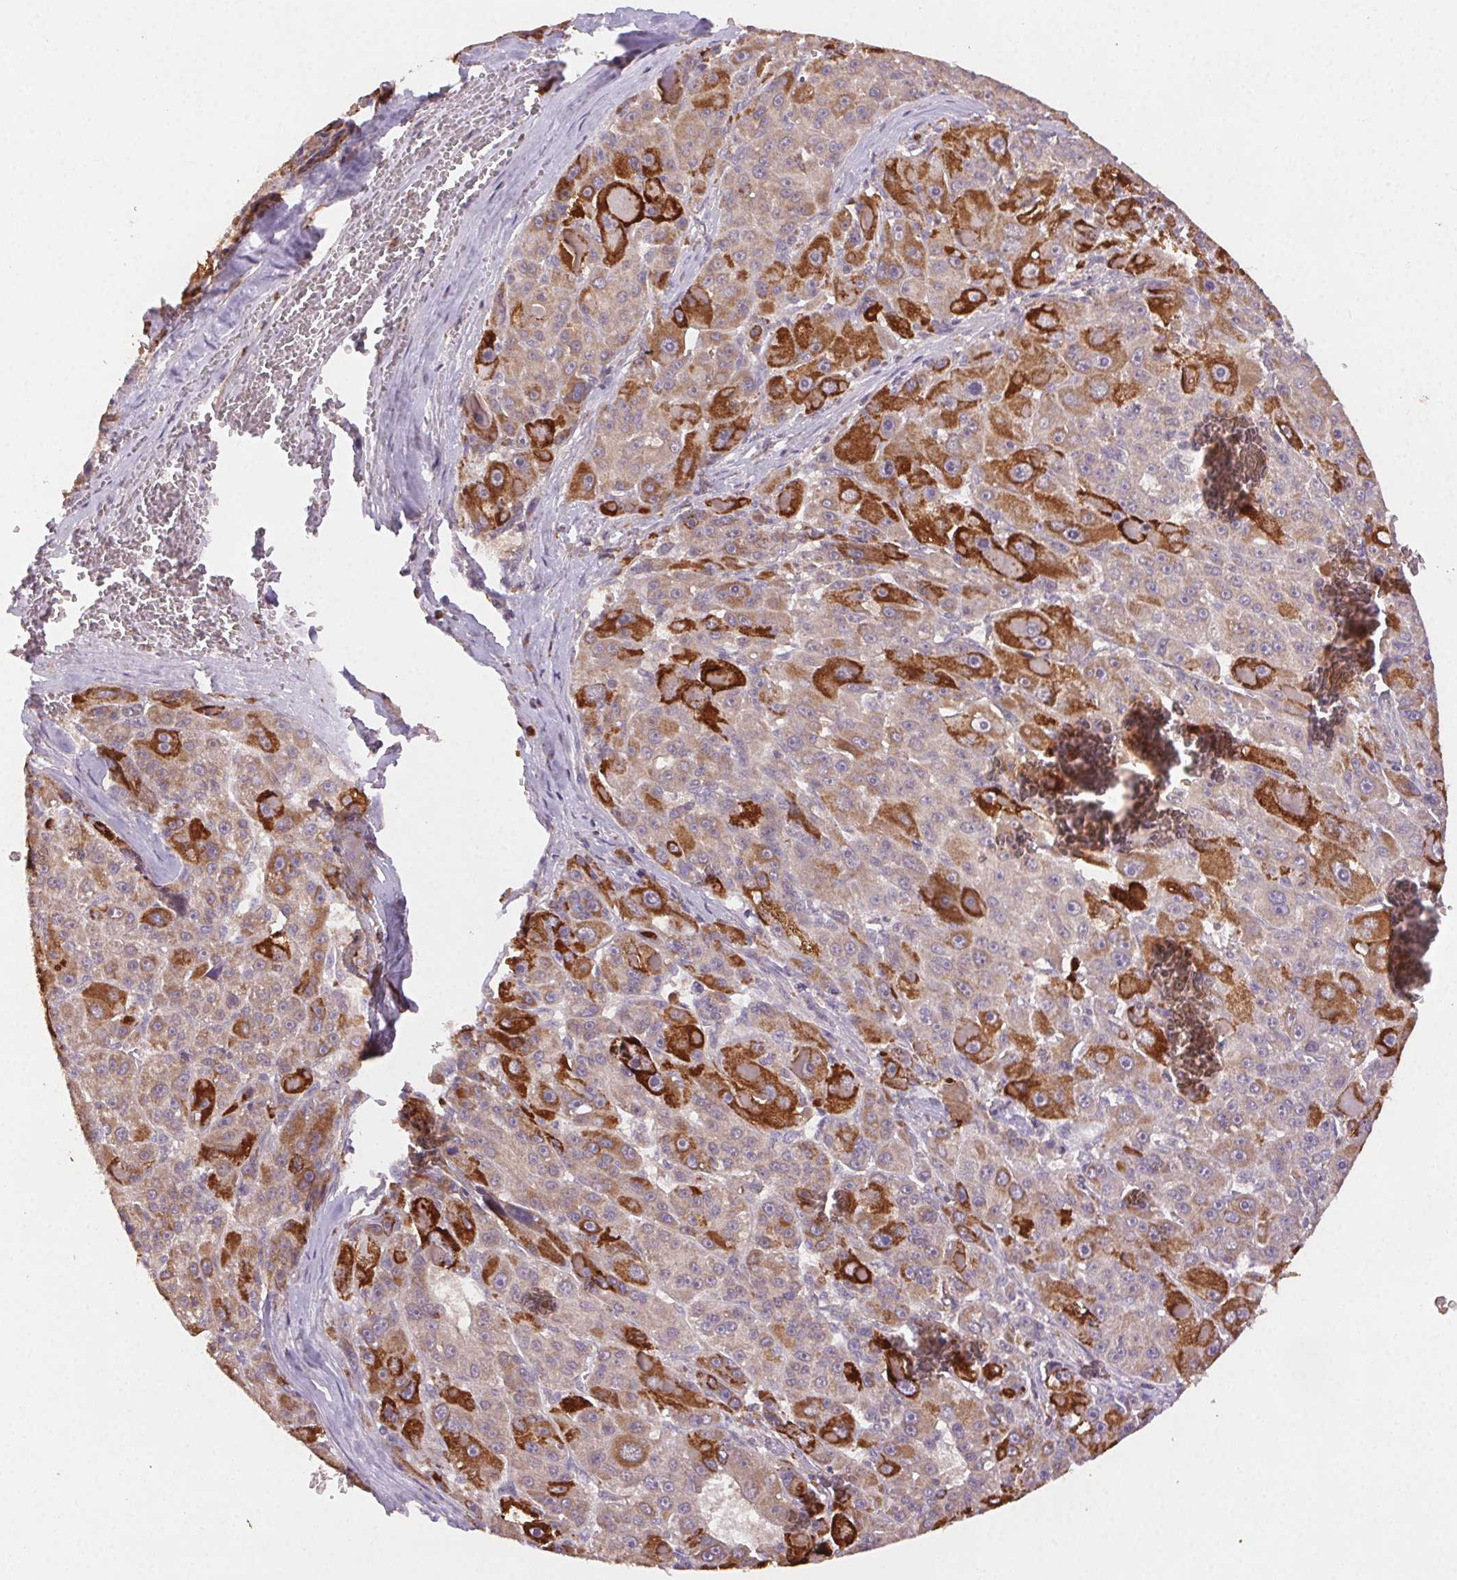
{"staining": {"intensity": "strong", "quantity": "25%-75%", "location": "cytoplasmic/membranous"}, "tissue": "liver cancer", "cell_type": "Tumor cells", "image_type": "cancer", "snomed": [{"axis": "morphology", "description": "Carcinoma, Hepatocellular, NOS"}, {"axis": "topography", "description": "Liver"}], "caption": "DAB immunohistochemical staining of liver hepatocellular carcinoma demonstrates strong cytoplasmic/membranous protein positivity in approximately 25%-75% of tumor cells.", "gene": "FNBP1L", "patient": {"sex": "male", "age": 76}}